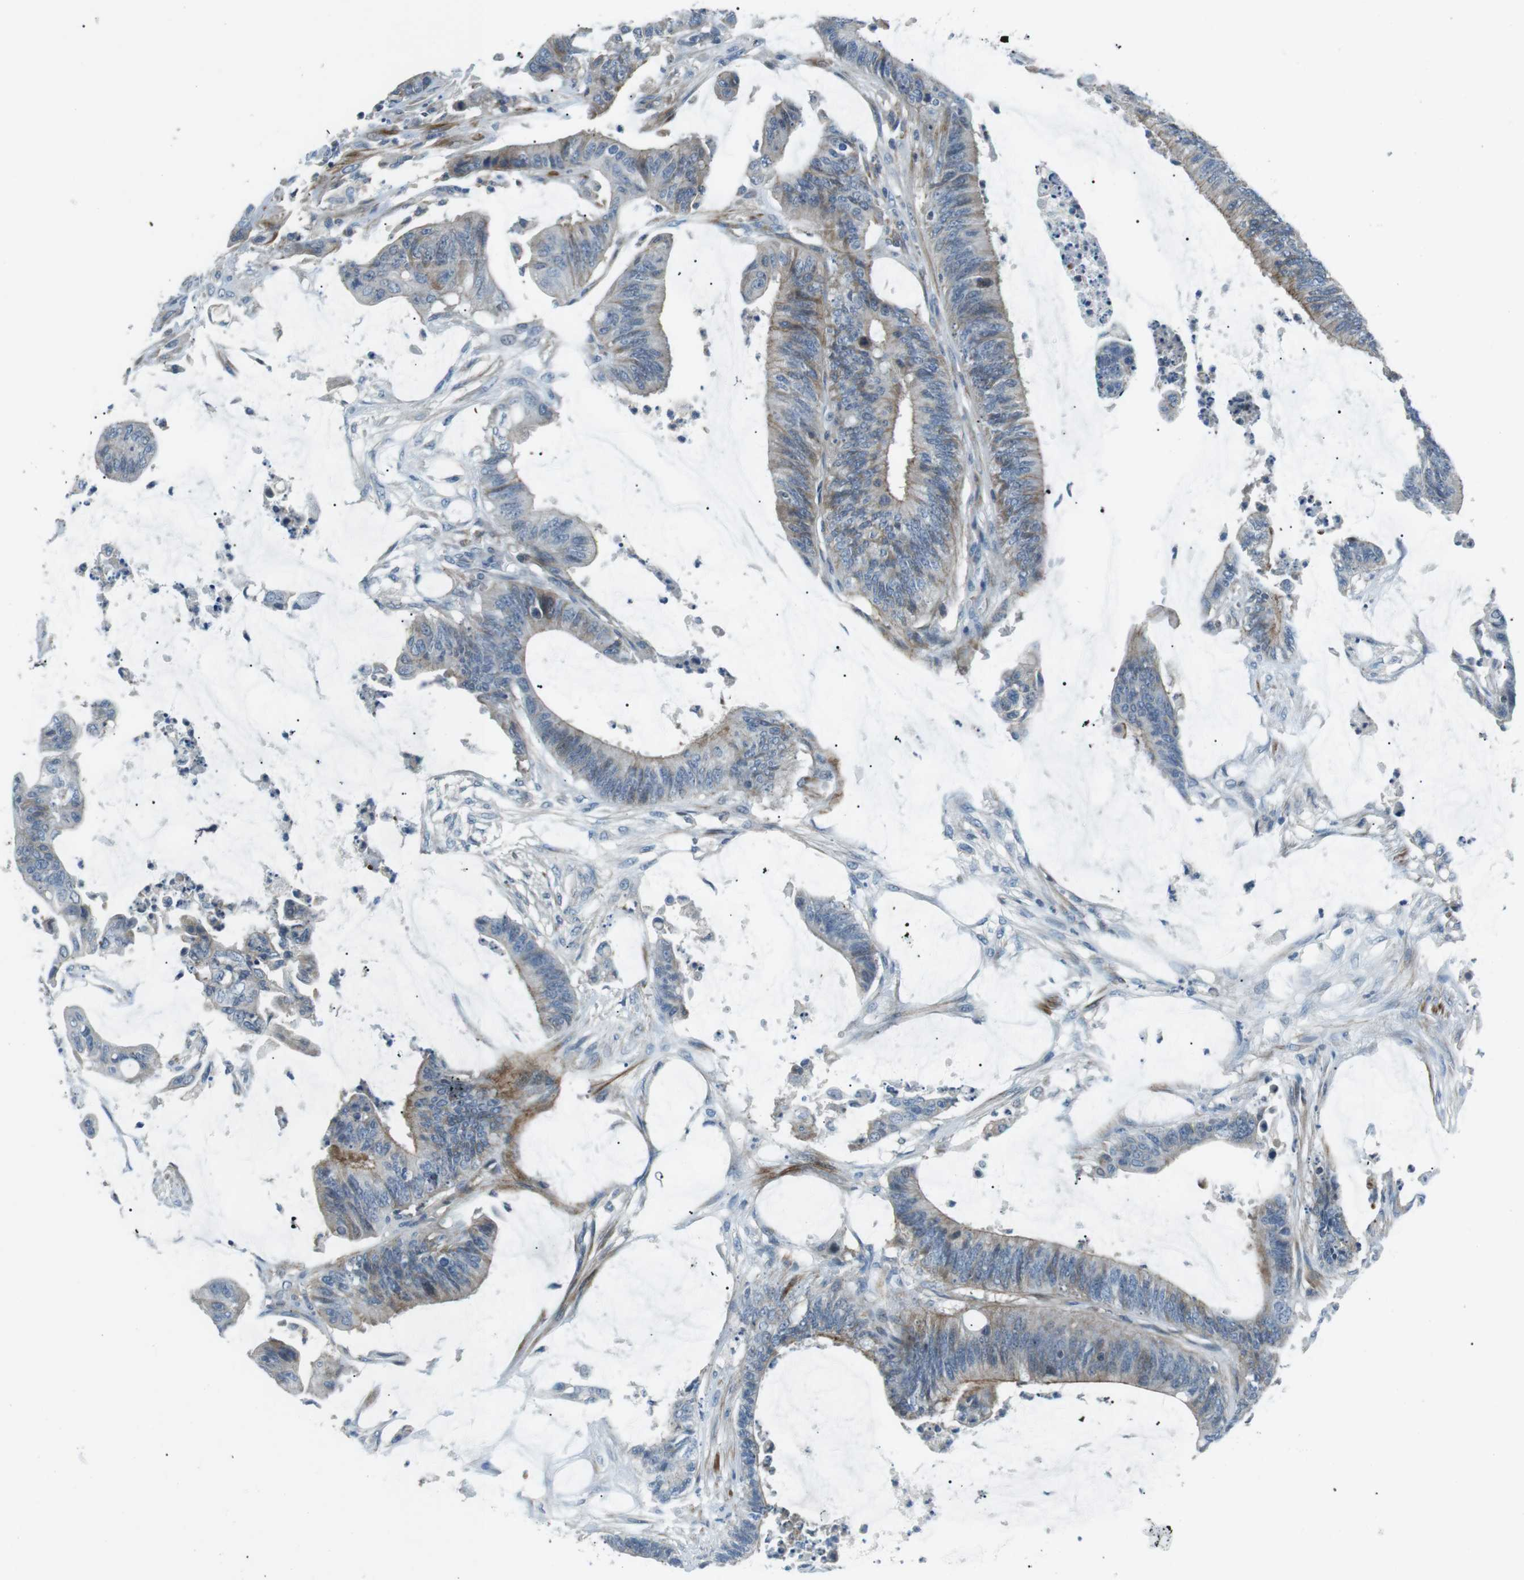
{"staining": {"intensity": "moderate", "quantity": "<25%", "location": "cytoplasmic/membranous"}, "tissue": "colorectal cancer", "cell_type": "Tumor cells", "image_type": "cancer", "snomed": [{"axis": "morphology", "description": "Adenocarcinoma, NOS"}, {"axis": "topography", "description": "Rectum"}], "caption": "Protein staining of colorectal cancer (adenocarcinoma) tissue shows moderate cytoplasmic/membranous positivity in approximately <25% of tumor cells.", "gene": "ARVCF", "patient": {"sex": "female", "age": 66}}